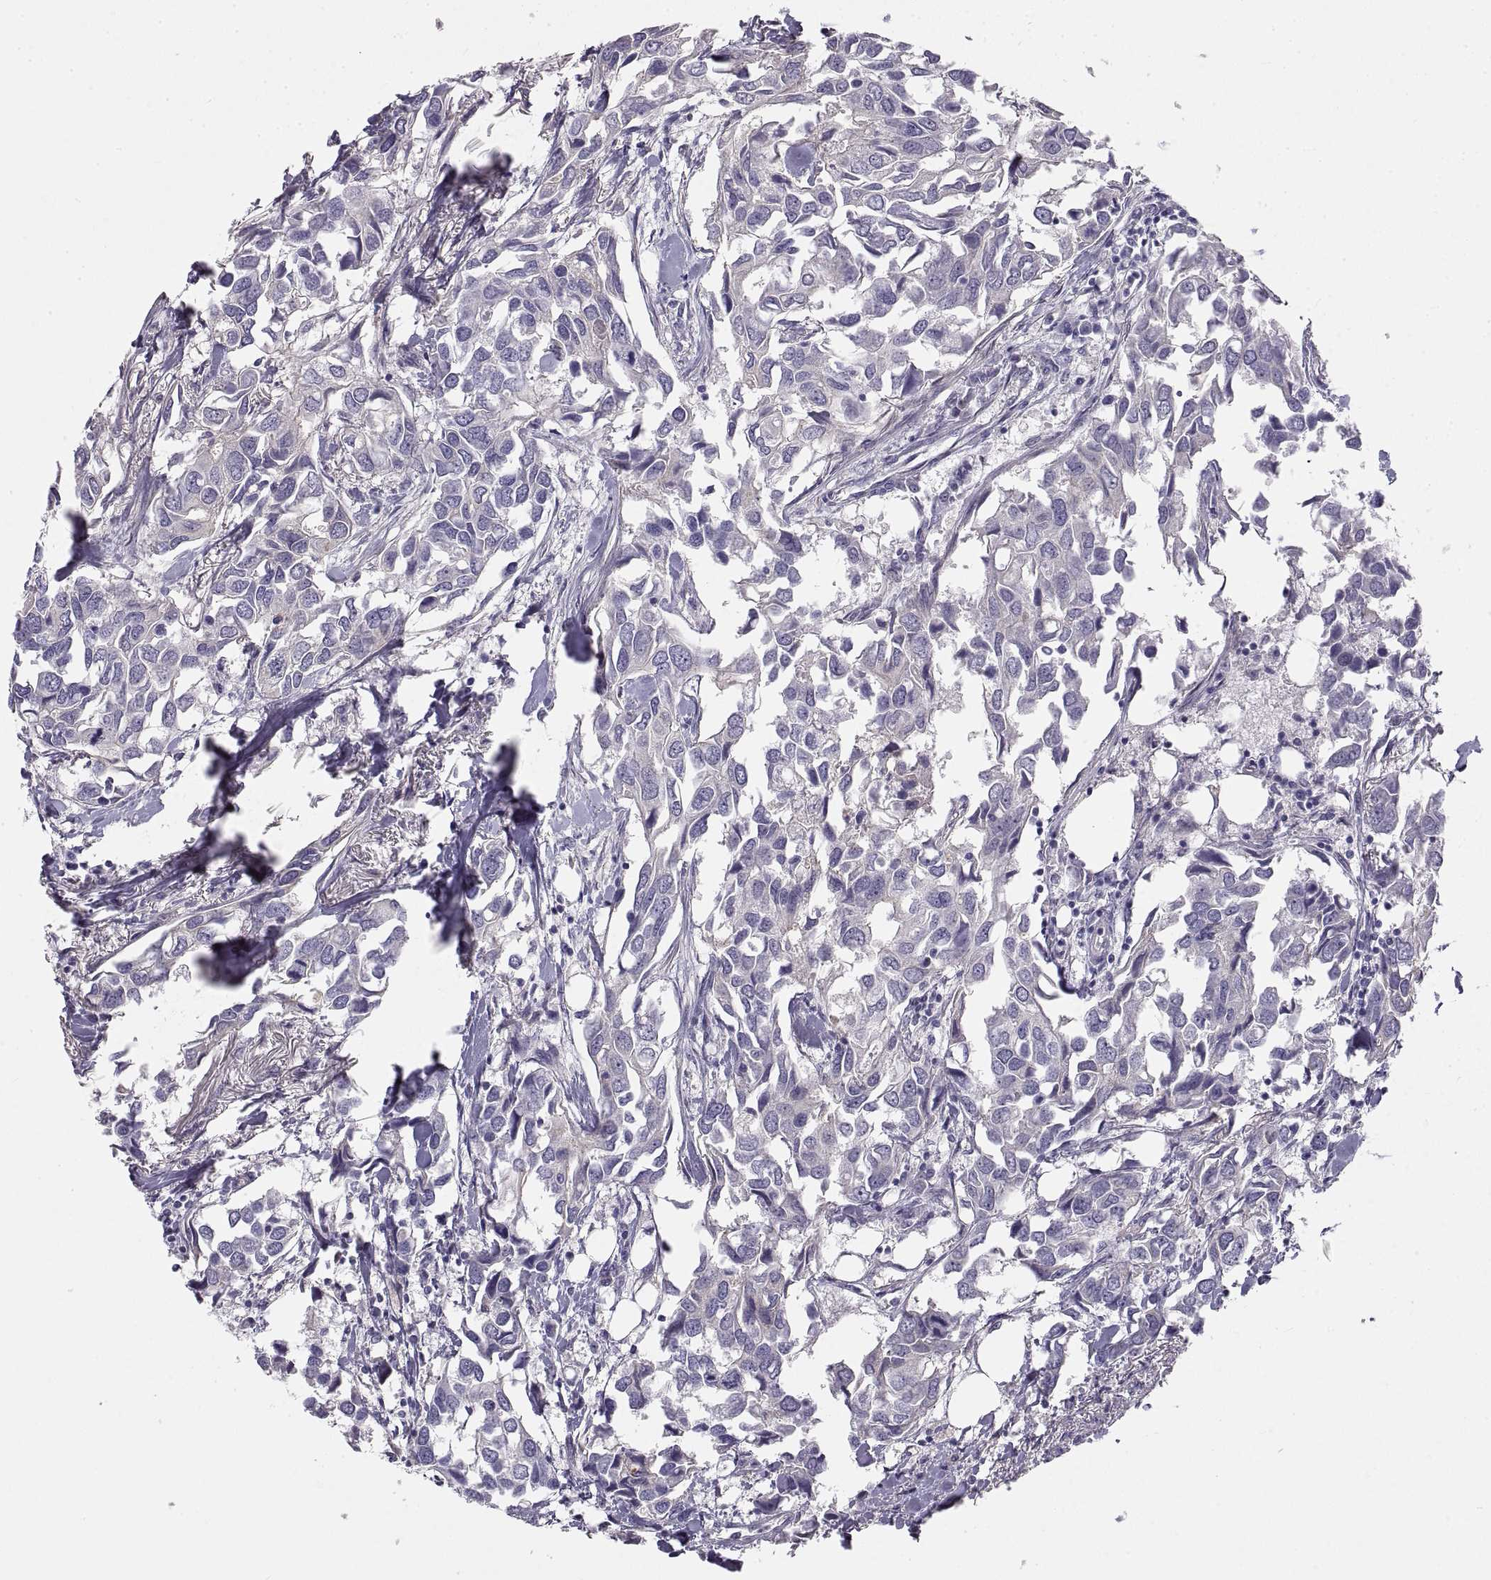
{"staining": {"intensity": "negative", "quantity": "none", "location": "none"}, "tissue": "breast cancer", "cell_type": "Tumor cells", "image_type": "cancer", "snomed": [{"axis": "morphology", "description": "Duct carcinoma"}, {"axis": "topography", "description": "Breast"}], "caption": "High magnification brightfield microscopy of infiltrating ductal carcinoma (breast) stained with DAB (3,3'-diaminobenzidine) (brown) and counterstained with hematoxylin (blue): tumor cells show no significant positivity.", "gene": "CRYBB3", "patient": {"sex": "female", "age": 83}}